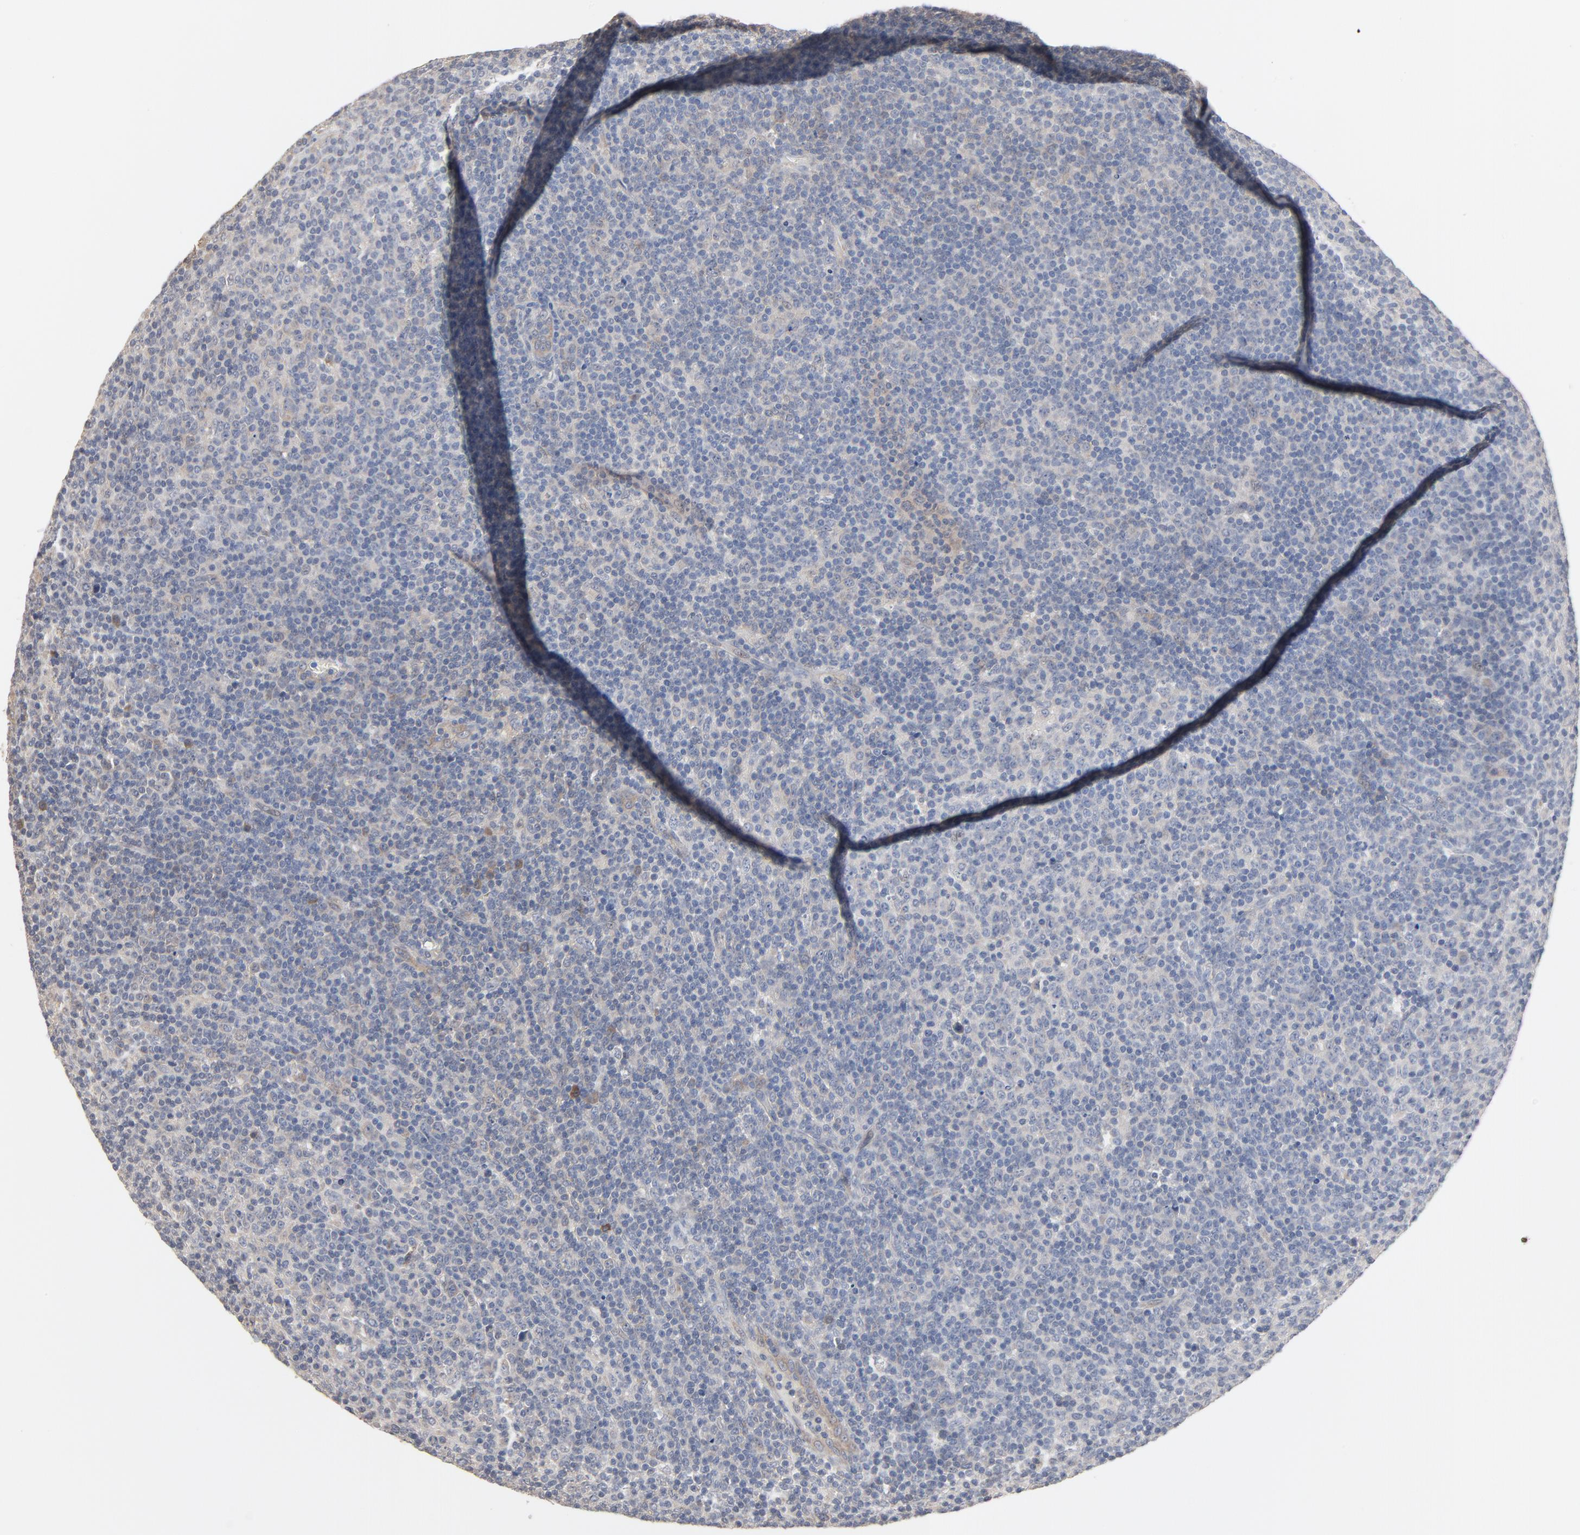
{"staining": {"intensity": "weak", "quantity": "<25%", "location": "cytoplasmic/membranous"}, "tissue": "lymphoma", "cell_type": "Tumor cells", "image_type": "cancer", "snomed": [{"axis": "morphology", "description": "Malignant lymphoma, non-Hodgkin's type, Low grade"}, {"axis": "topography", "description": "Lymph node"}], "caption": "Tumor cells are negative for brown protein staining in low-grade malignant lymphoma, non-Hodgkin's type. (Stains: DAB (3,3'-diaminobenzidine) immunohistochemistry with hematoxylin counter stain, Microscopy: brightfield microscopy at high magnification).", "gene": "EPCAM", "patient": {"sex": "male", "age": 70}}